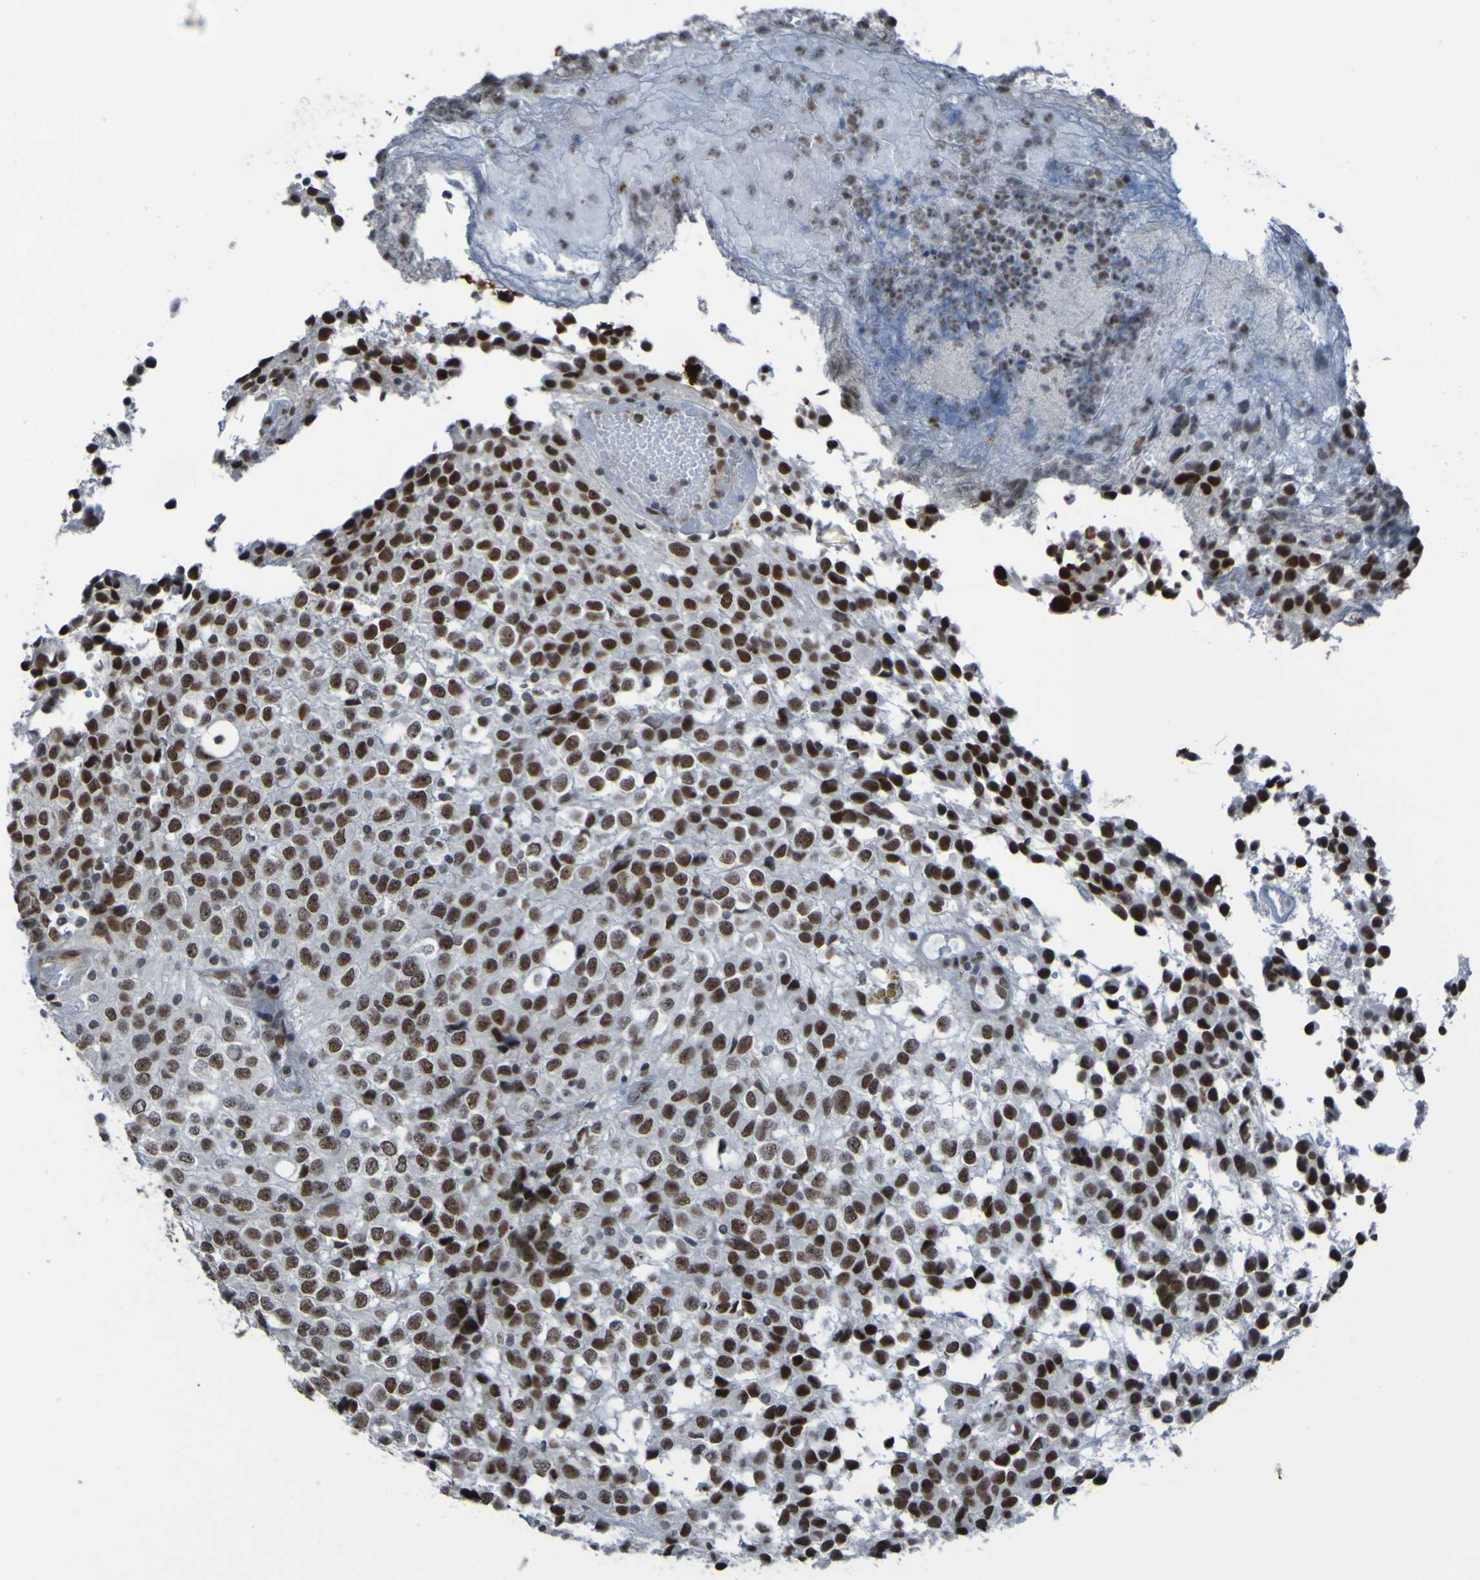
{"staining": {"intensity": "strong", "quantity": ">75%", "location": "nuclear"}, "tissue": "glioma", "cell_type": "Tumor cells", "image_type": "cancer", "snomed": [{"axis": "morphology", "description": "Glioma, malignant, High grade"}, {"axis": "topography", "description": "Brain"}], "caption": "Protein analysis of glioma tissue displays strong nuclear expression in about >75% of tumor cells.", "gene": "PHF2", "patient": {"sex": "male", "age": 32}}